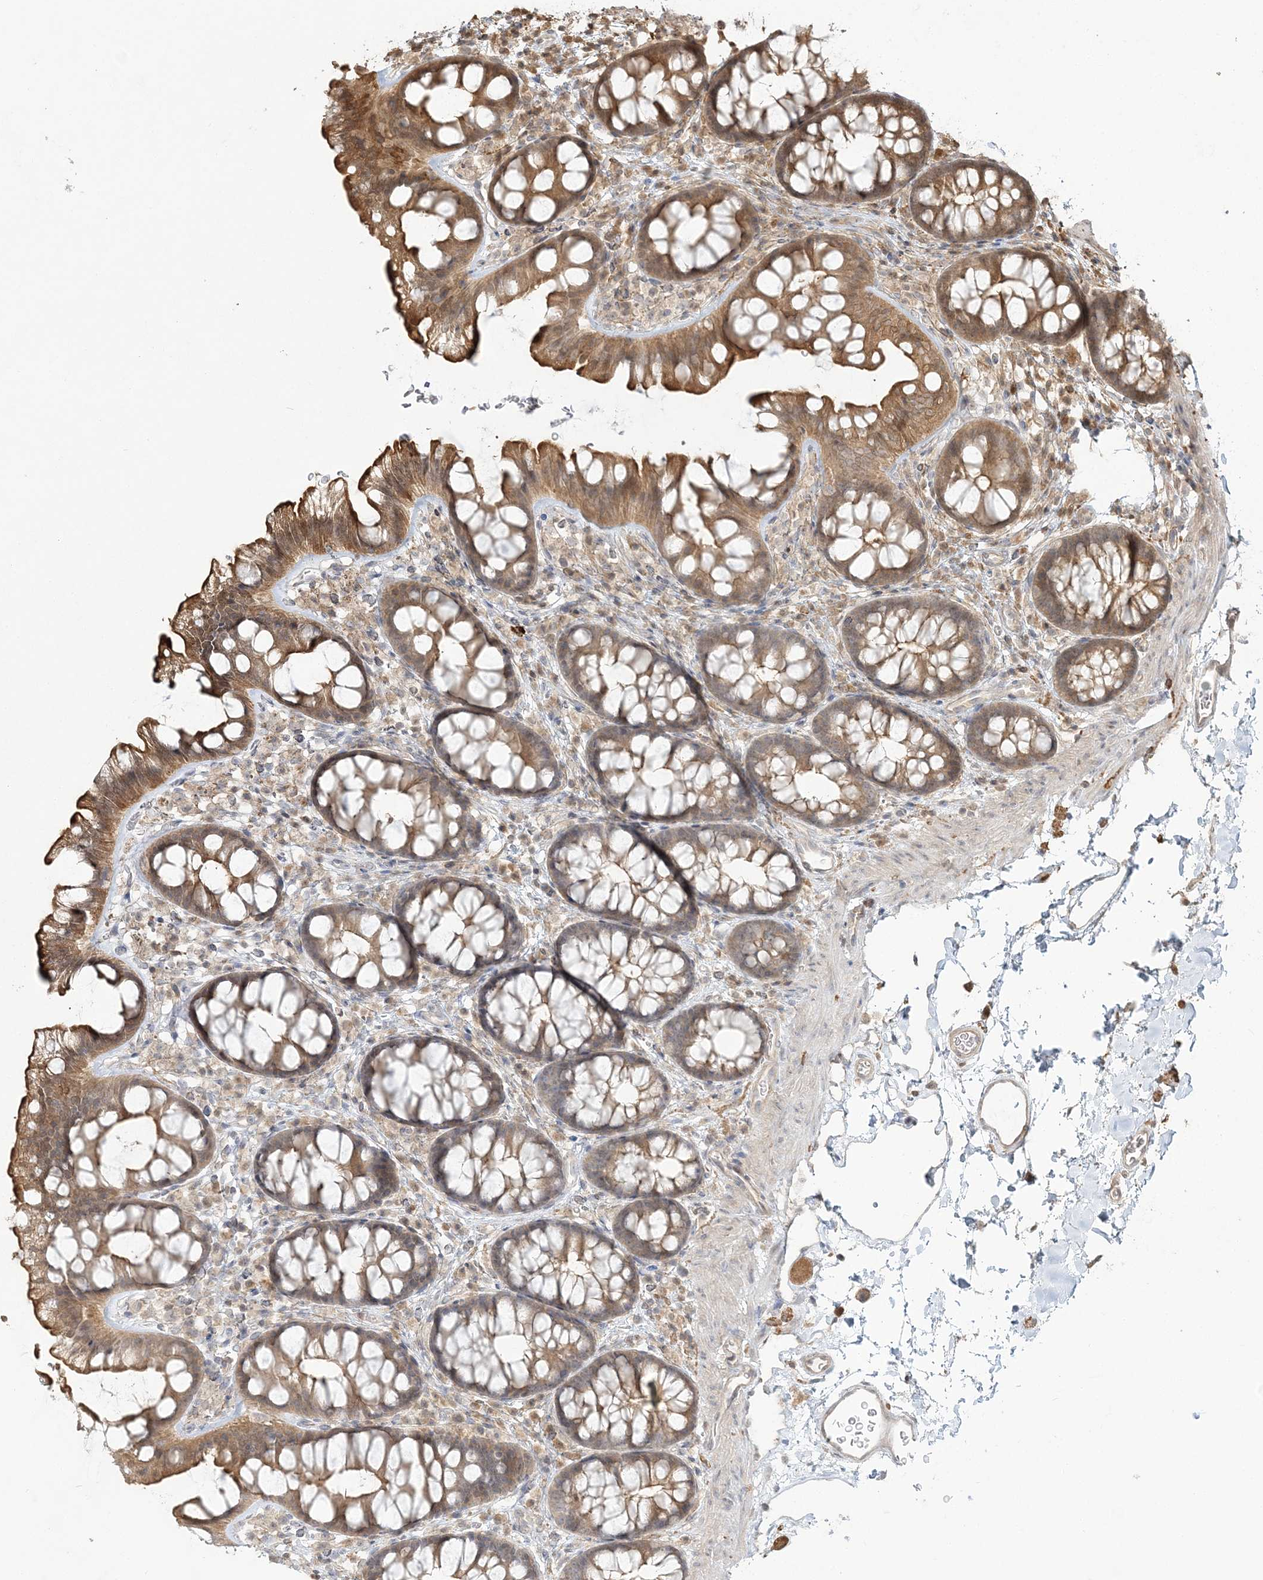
{"staining": {"intensity": "weak", "quantity": ">75%", "location": "cytoplasmic/membranous"}, "tissue": "colon", "cell_type": "Endothelial cells", "image_type": "normal", "snomed": [{"axis": "morphology", "description": "Normal tissue, NOS"}, {"axis": "topography", "description": "Colon"}], "caption": "High-magnification brightfield microscopy of benign colon stained with DAB (brown) and counterstained with hematoxylin (blue). endothelial cells exhibit weak cytoplasmic/membranous staining is seen in about>75% of cells. The protein of interest is stained brown, and the nuclei are stained in blue (DAB IHC with brightfield microscopy, high magnification).", "gene": "CAB39", "patient": {"sex": "female", "age": 62}}